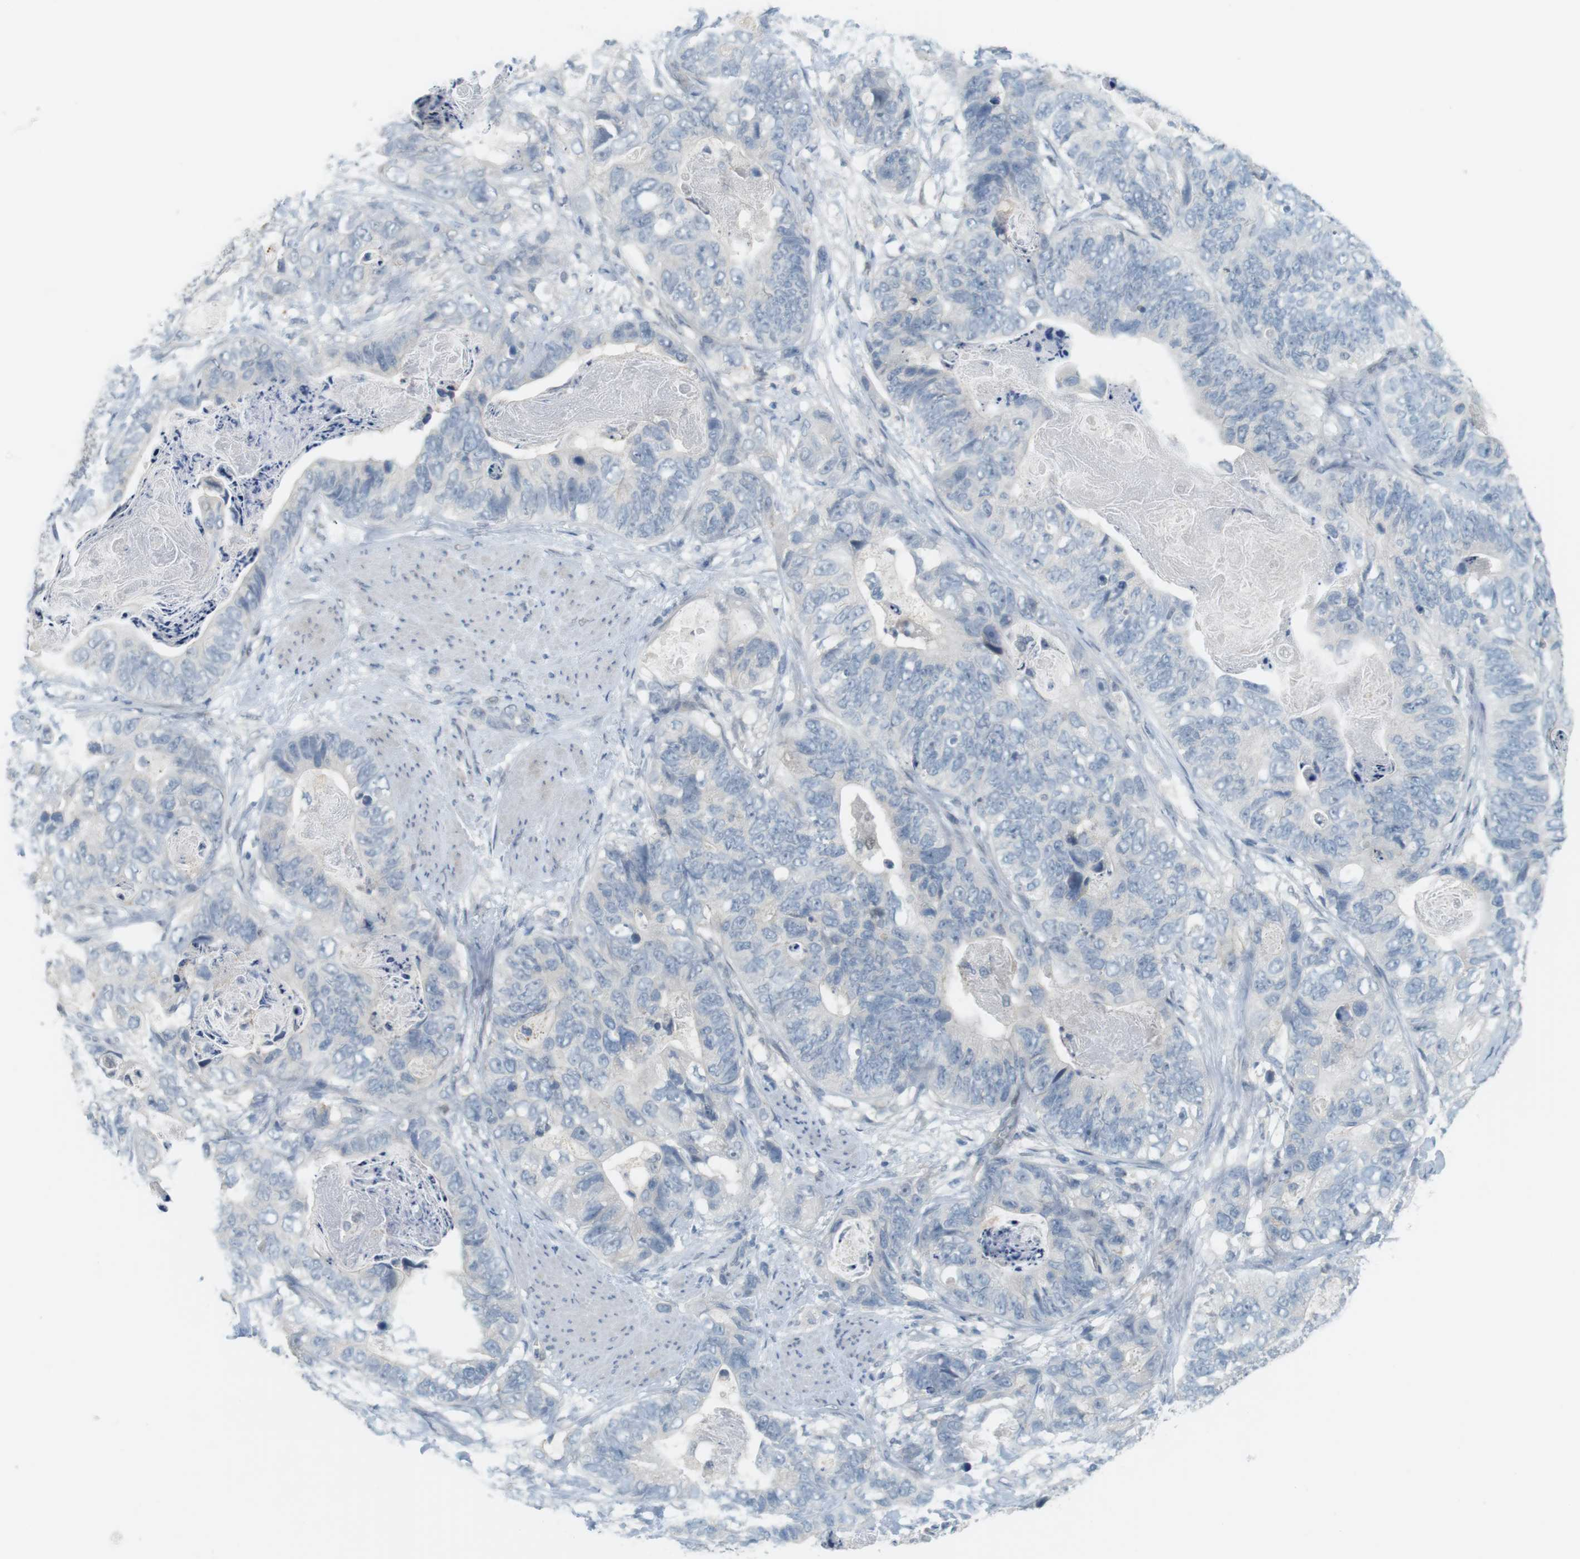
{"staining": {"intensity": "negative", "quantity": "none", "location": "none"}, "tissue": "stomach cancer", "cell_type": "Tumor cells", "image_type": "cancer", "snomed": [{"axis": "morphology", "description": "Adenocarcinoma, NOS"}, {"axis": "topography", "description": "Stomach"}], "caption": "A high-resolution histopathology image shows immunohistochemistry staining of stomach cancer, which displays no significant staining in tumor cells. (Stains: DAB (3,3'-diaminobenzidine) immunohistochemistry with hematoxylin counter stain, Microscopy: brightfield microscopy at high magnification).", "gene": "CREB3L2", "patient": {"sex": "female", "age": 89}}